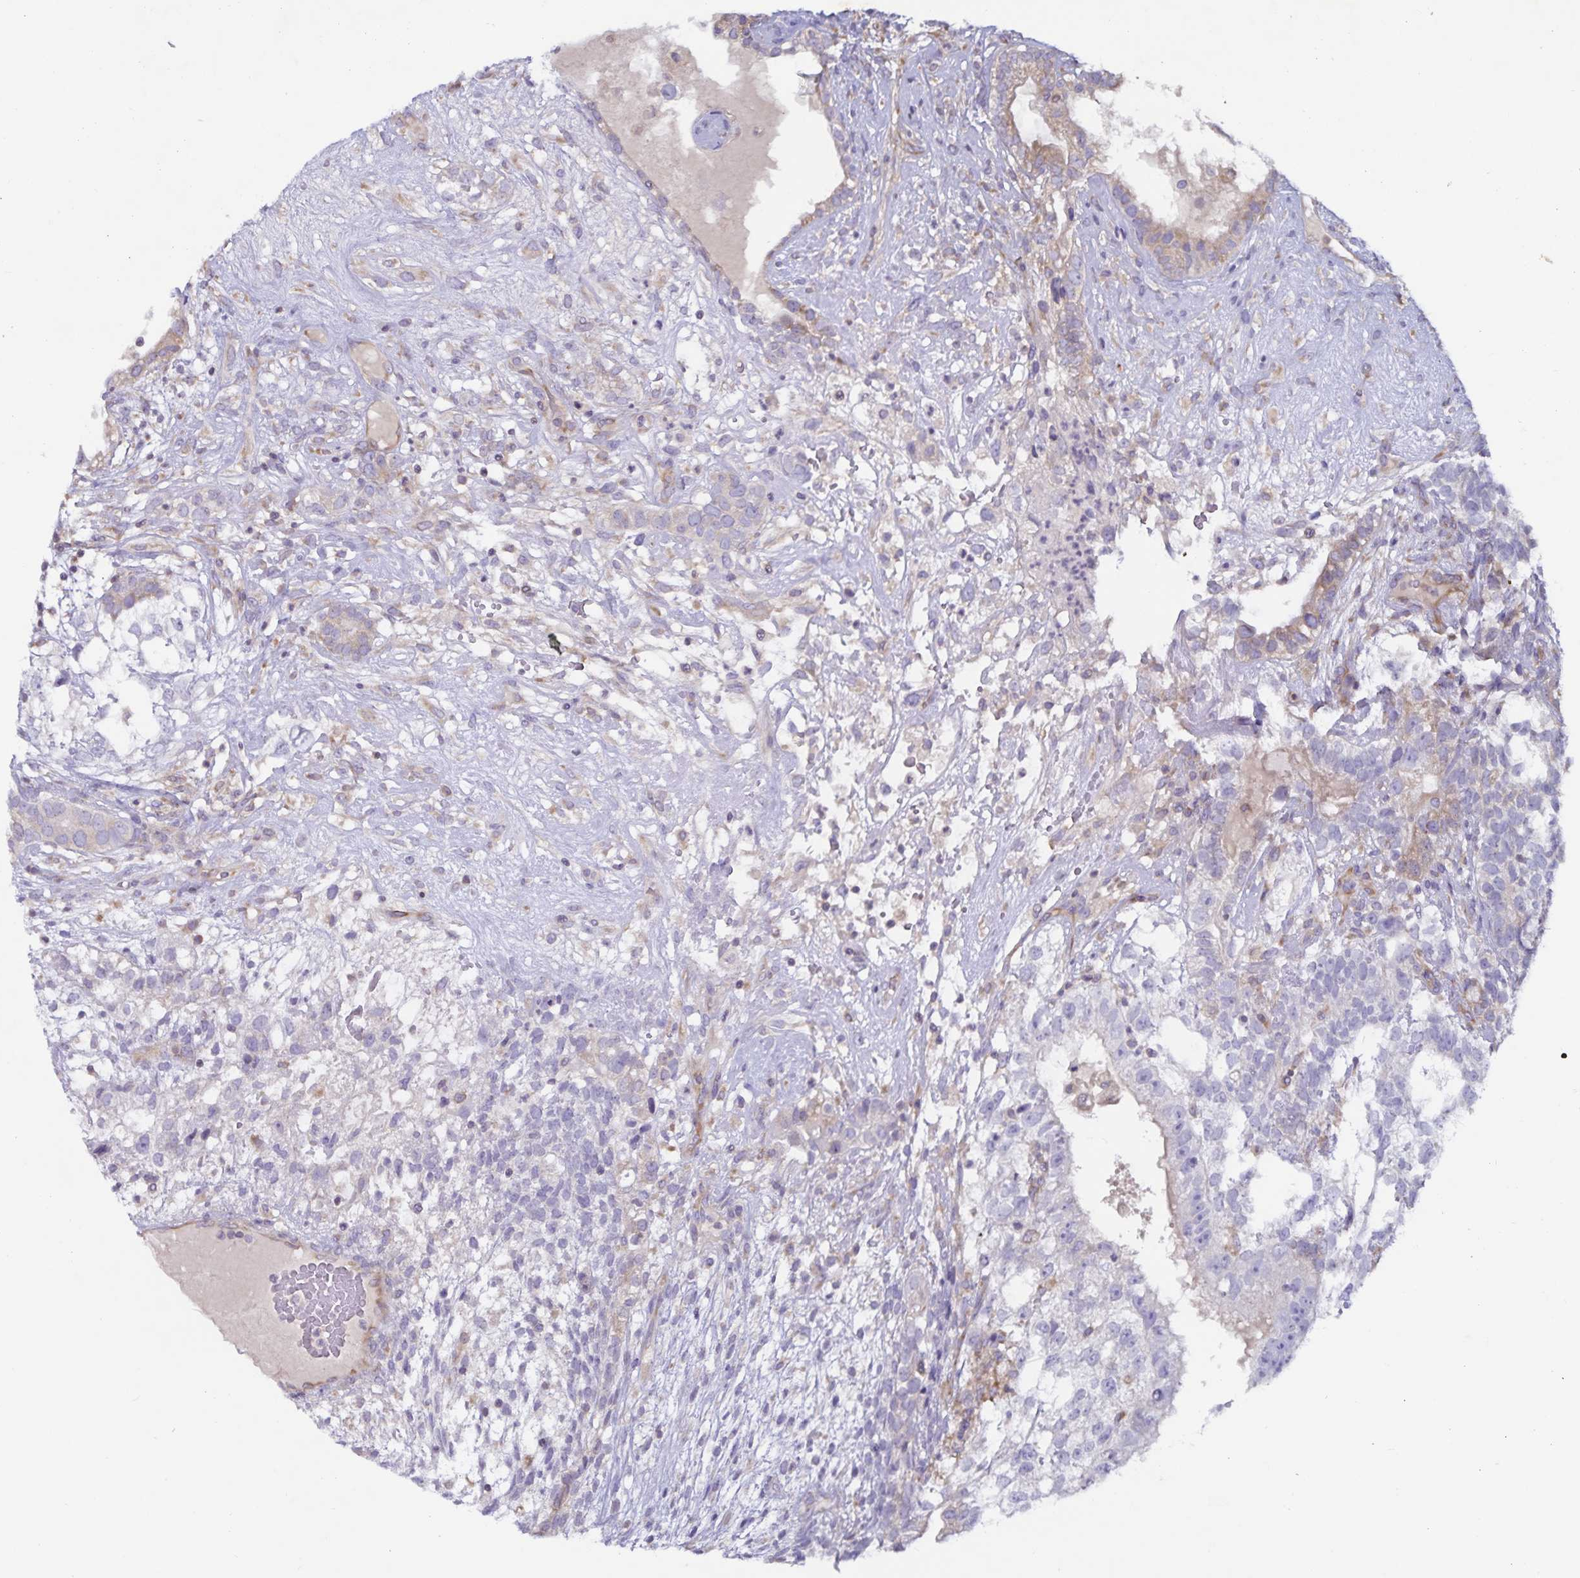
{"staining": {"intensity": "negative", "quantity": "none", "location": "none"}, "tissue": "testis cancer", "cell_type": "Tumor cells", "image_type": "cancer", "snomed": [{"axis": "morphology", "description": "Seminoma, NOS"}, {"axis": "morphology", "description": "Carcinoma, Embryonal, NOS"}, {"axis": "topography", "description": "Testis"}], "caption": "Testis cancer (seminoma) stained for a protein using immunohistochemistry displays no expression tumor cells.", "gene": "FAM120A", "patient": {"sex": "male", "age": 41}}